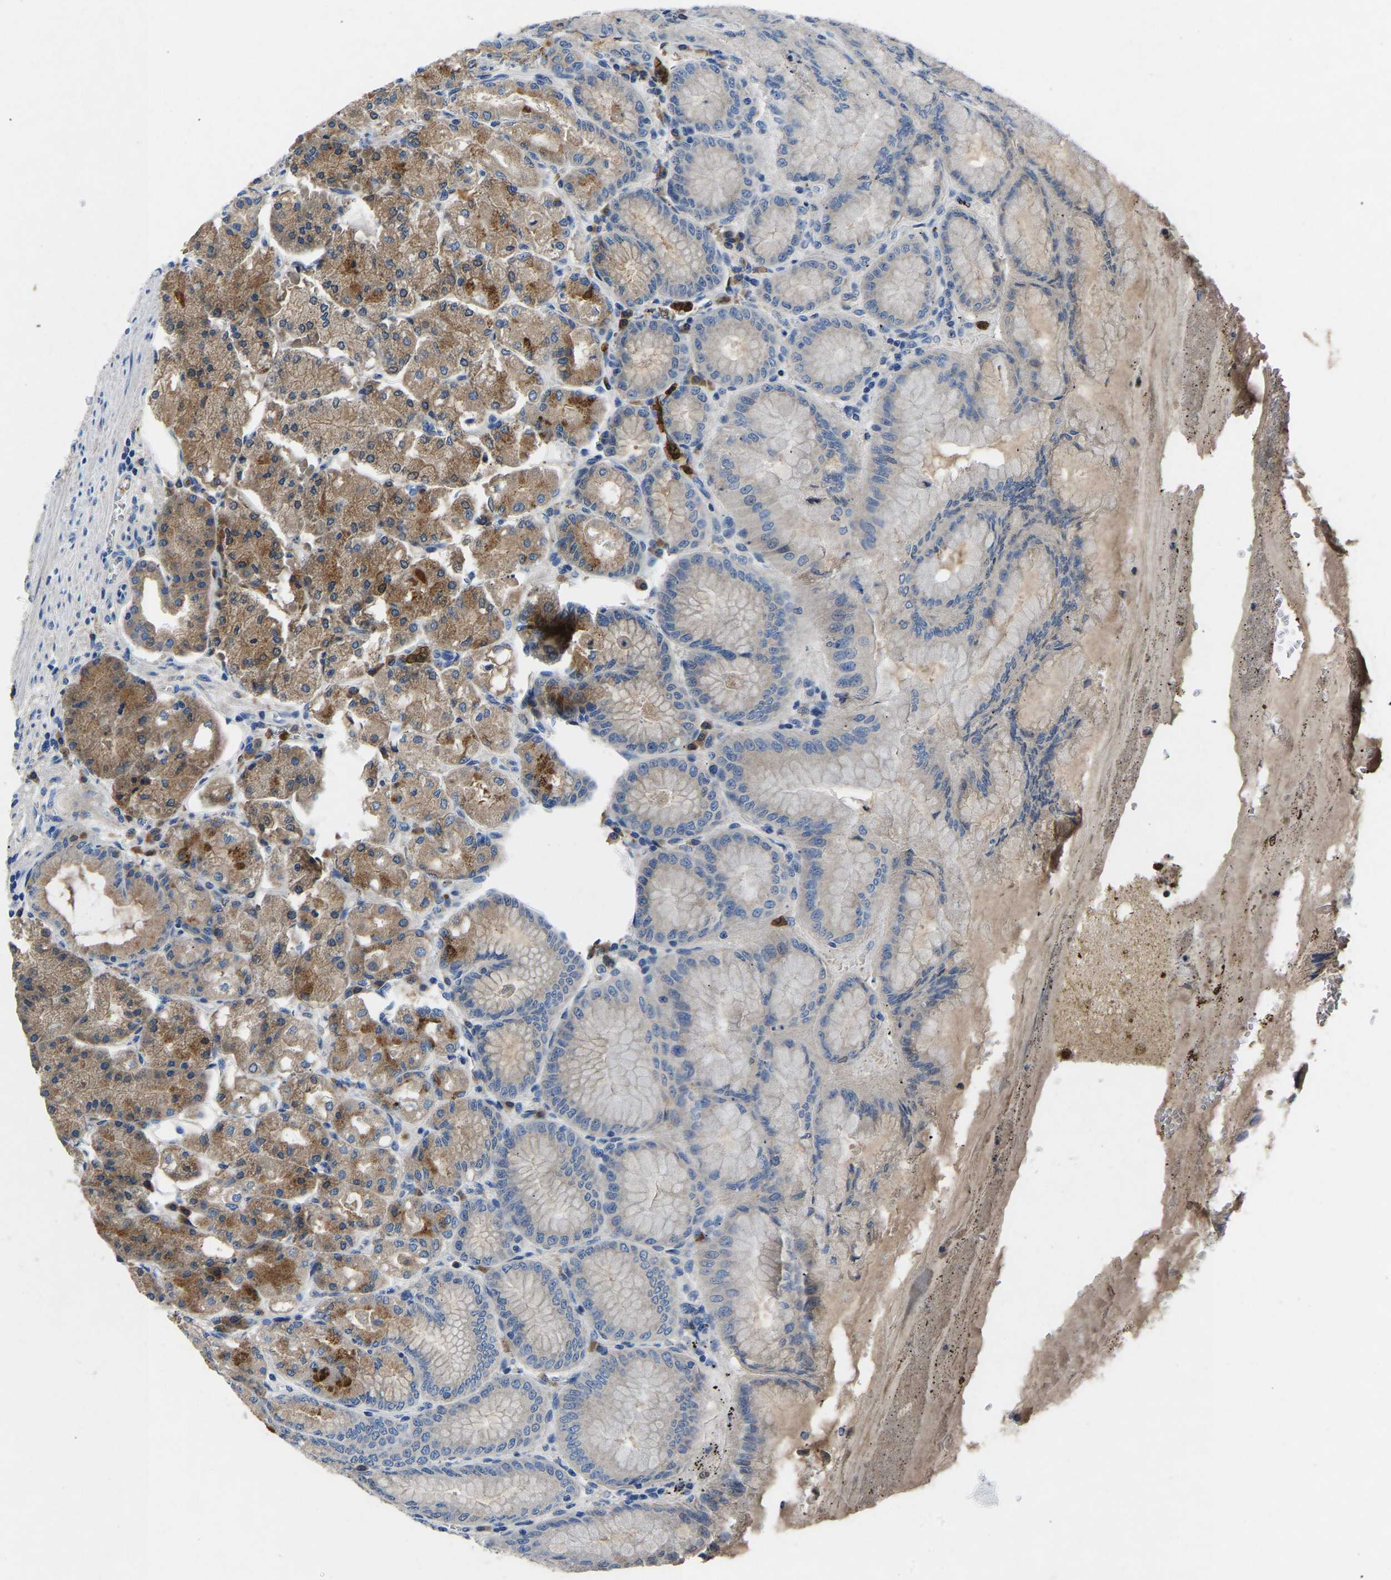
{"staining": {"intensity": "moderate", "quantity": "25%-75%", "location": "cytoplasmic/membranous"}, "tissue": "stomach", "cell_type": "Glandular cells", "image_type": "normal", "snomed": [{"axis": "morphology", "description": "Normal tissue, NOS"}, {"axis": "topography", "description": "Stomach, lower"}], "caption": "An image showing moderate cytoplasmic/membranous expression in approximately 25%-75% of glandular cells in unremarkable stomach, as visualized by brown immunohistochemical staining.", "gene": "TOR1B", "patient": {"sex": "male", "age": 71}}